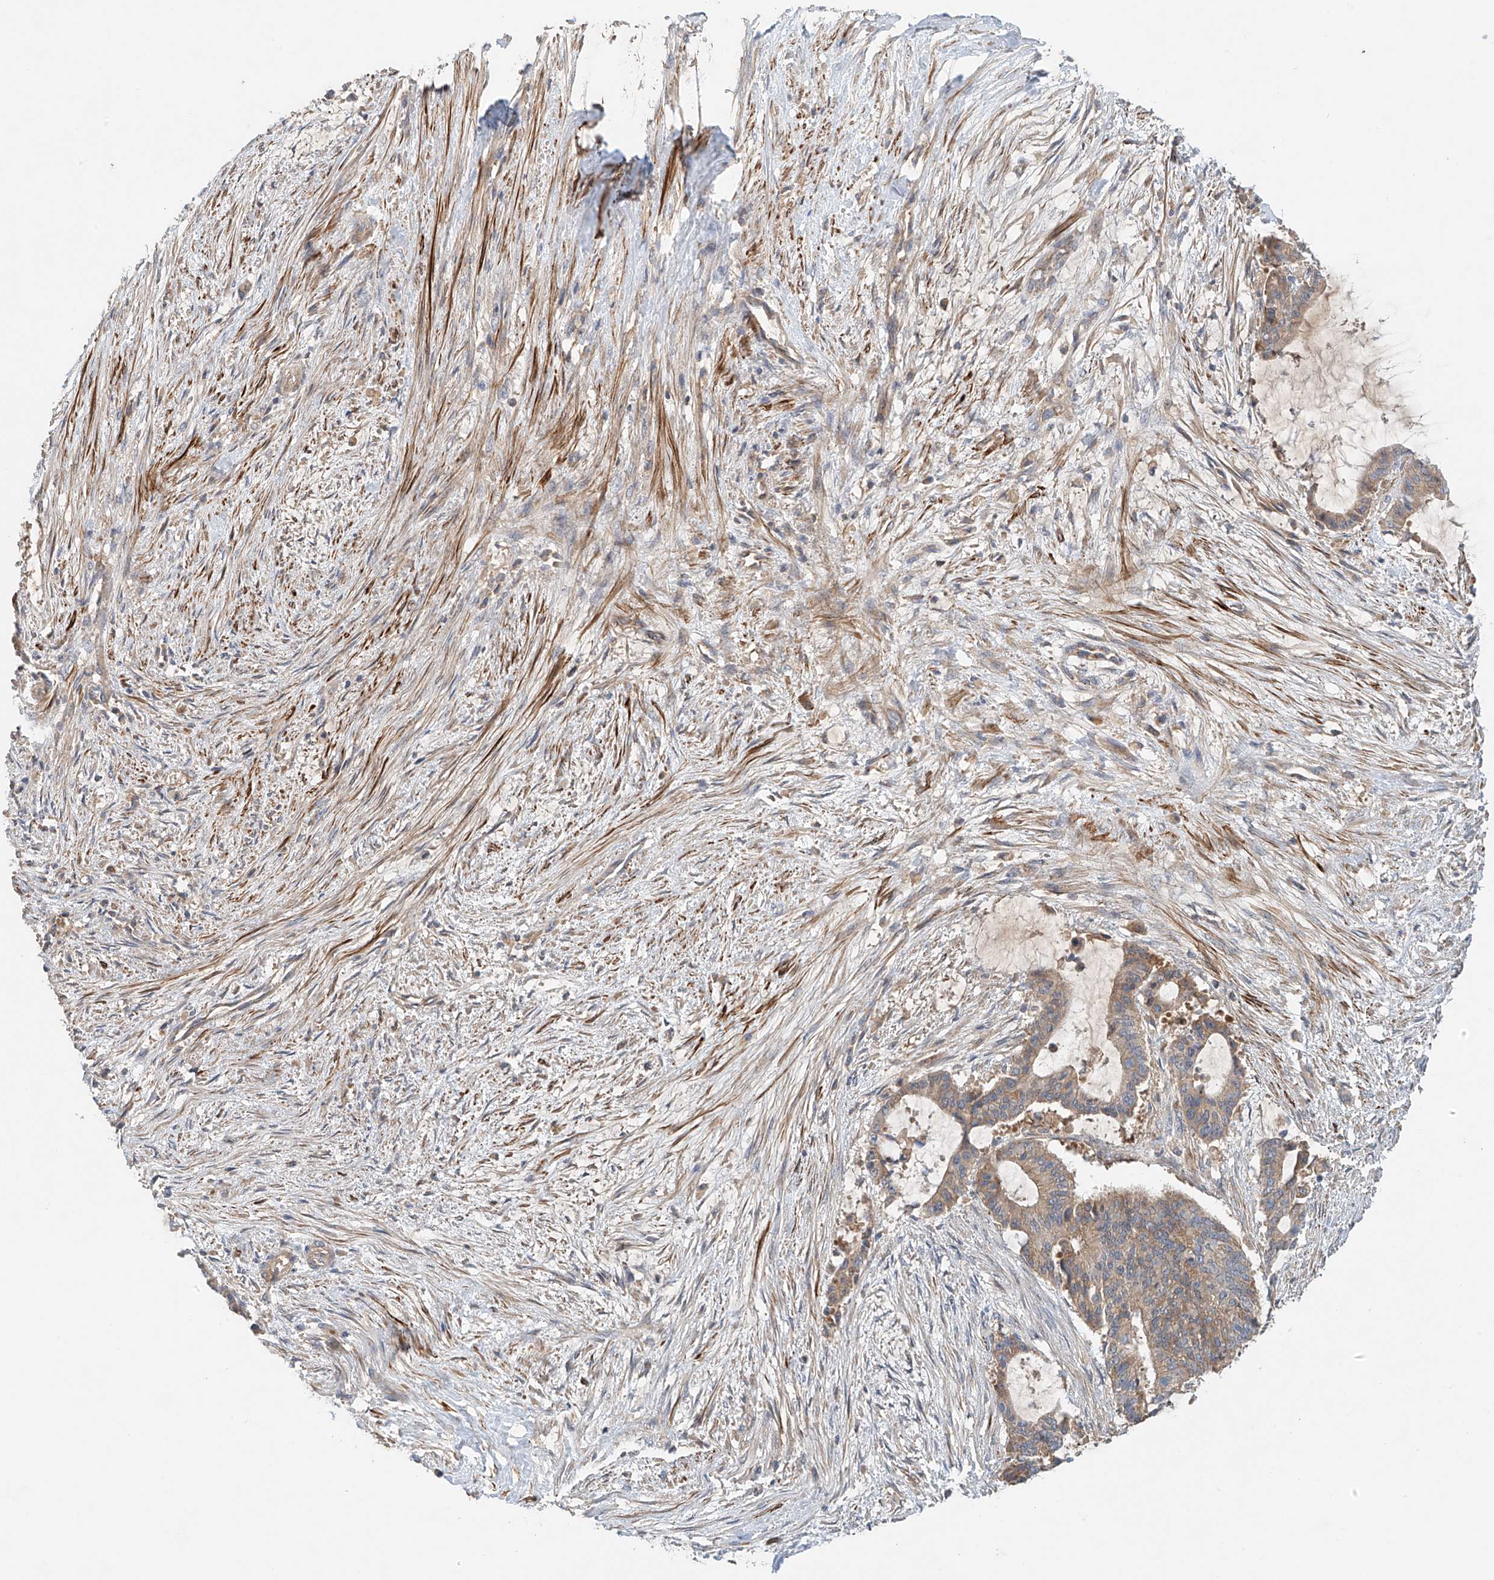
{"staining": {"intensity": "moderate", "quantity": "25%-75%", "location": "cytoplasmic/membranous"}, "tissue": "liver cancer", "cell_type": "Tumor cells", "image_type": "cancer", "snomed": [{"axis": "morphology", "description": "Normal tissue, NOS"}, {"axis": "morphology", "description": "Cholangiocarcinoma"}, {"axis": "topography", "description": "Liver"}, {"axis": "topography", "description": "Peripheral nerve tissue"}], "caption": "DAB immunohistochemical staining of human cholangiocarcinoma (liver) exhibits moderate cytoplasmic/membranous protein expression in approximately 25%-75% of tumor cells.", "gene": "LYRM9", "patient": {"sex": "female", "age": 73}}